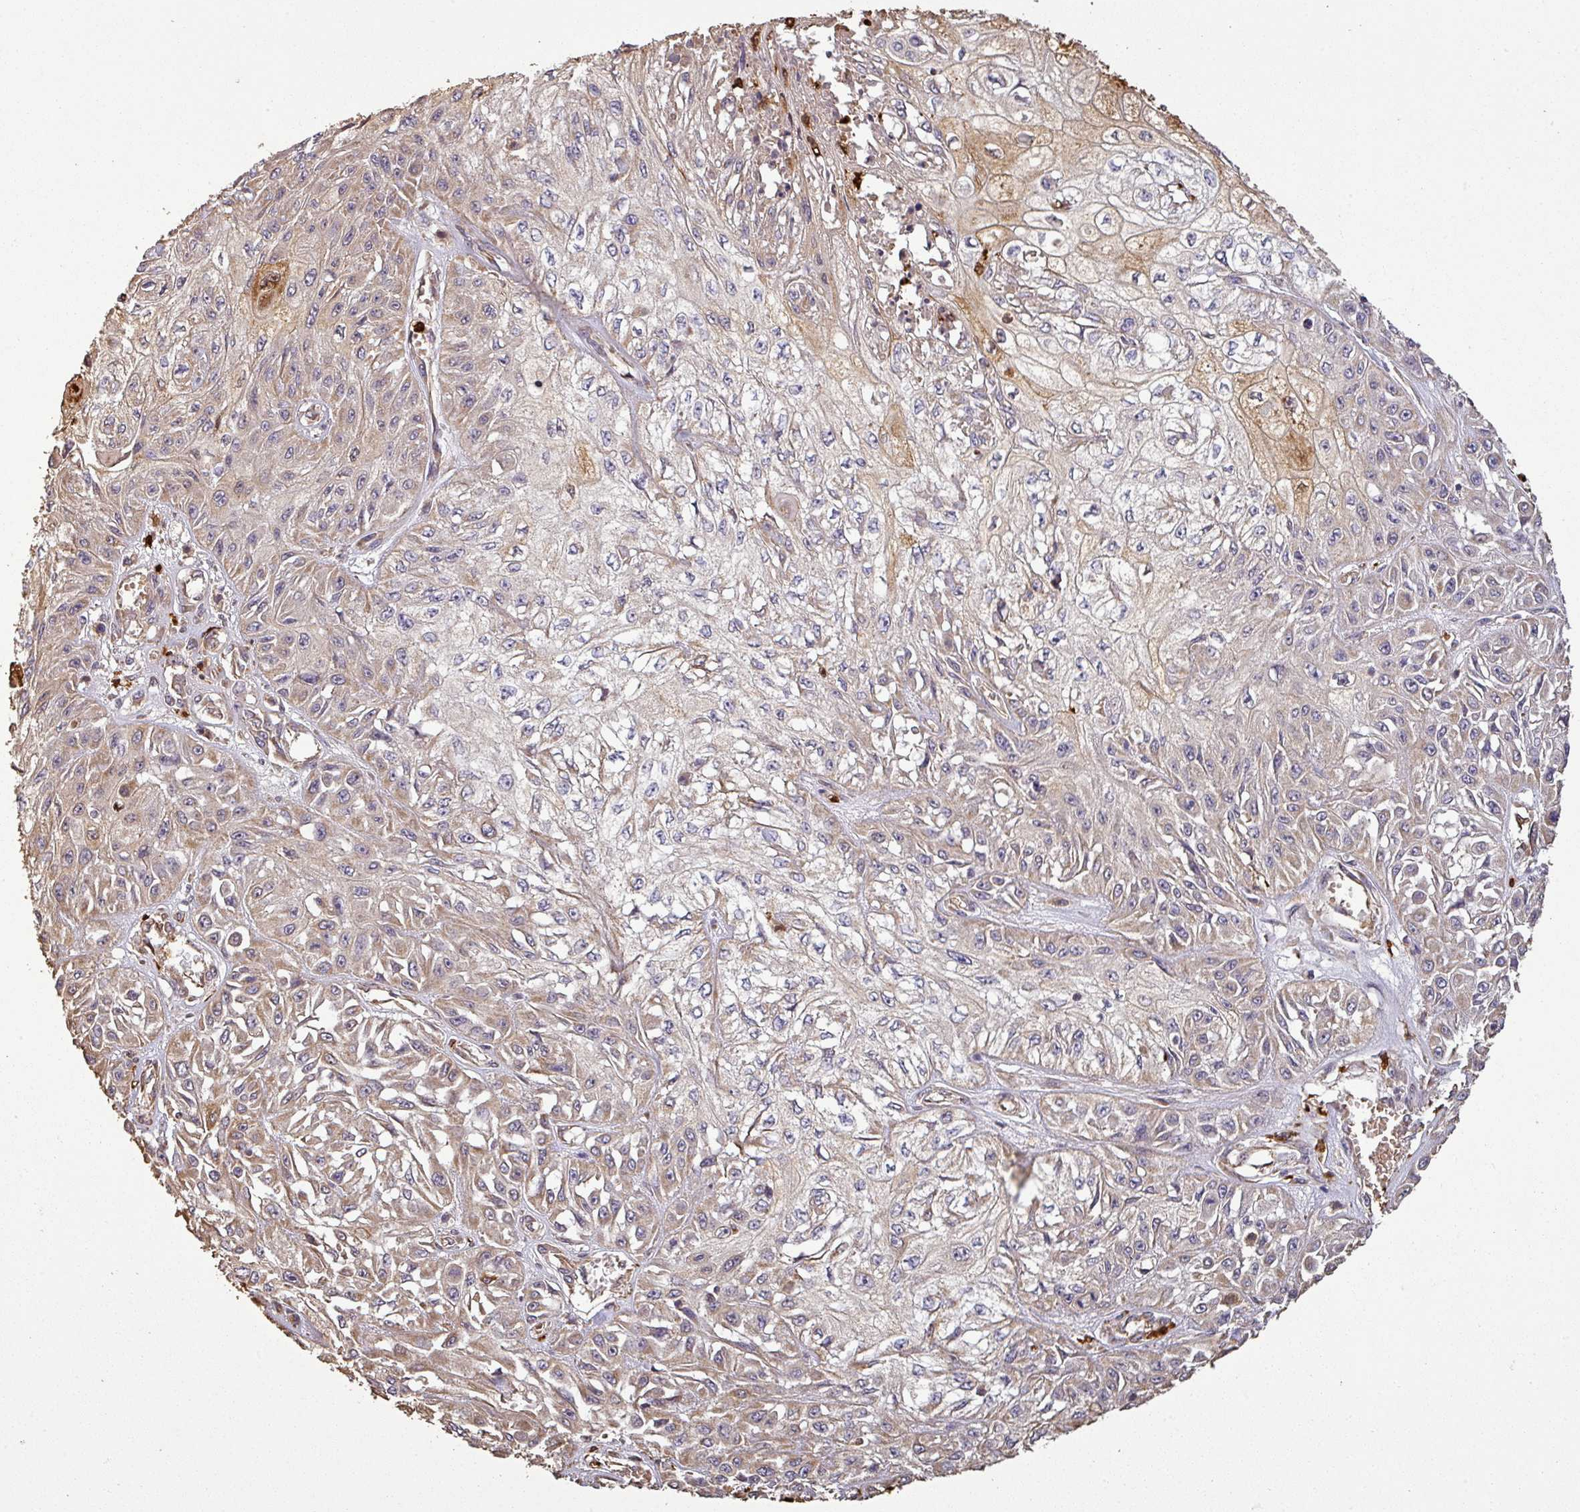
{"staining": {"intensity": "moderate", "quantity": "25%-75%", "location": "cytoplasmic/membranous"}, "tissue": "skin cancer", "cell_type": "Tumor cells", "image_type": "cancer", "snomed": [{"axis": "morphology", "description": "Squamous cell carcinoma, NOS"}, {"axis": "morphology", "description": "Squamous cell carcinoma, metastatic, NOS"}, {"axis": "topography", "description": "Skin"}, {"axis": "topography", "description": "Lymph node"}], "caption": "Immunohistochemical staining of skin squamous cell carcinoma reveals medium levels of moderate cytoplasmic/membranous positivity in about 25%-75% of tumor cells. (Brightfield microscopy of DAB IHC at high magnification).", "gene": "PLEKHM1", "patient": {"sex": "male", "age": 75}}